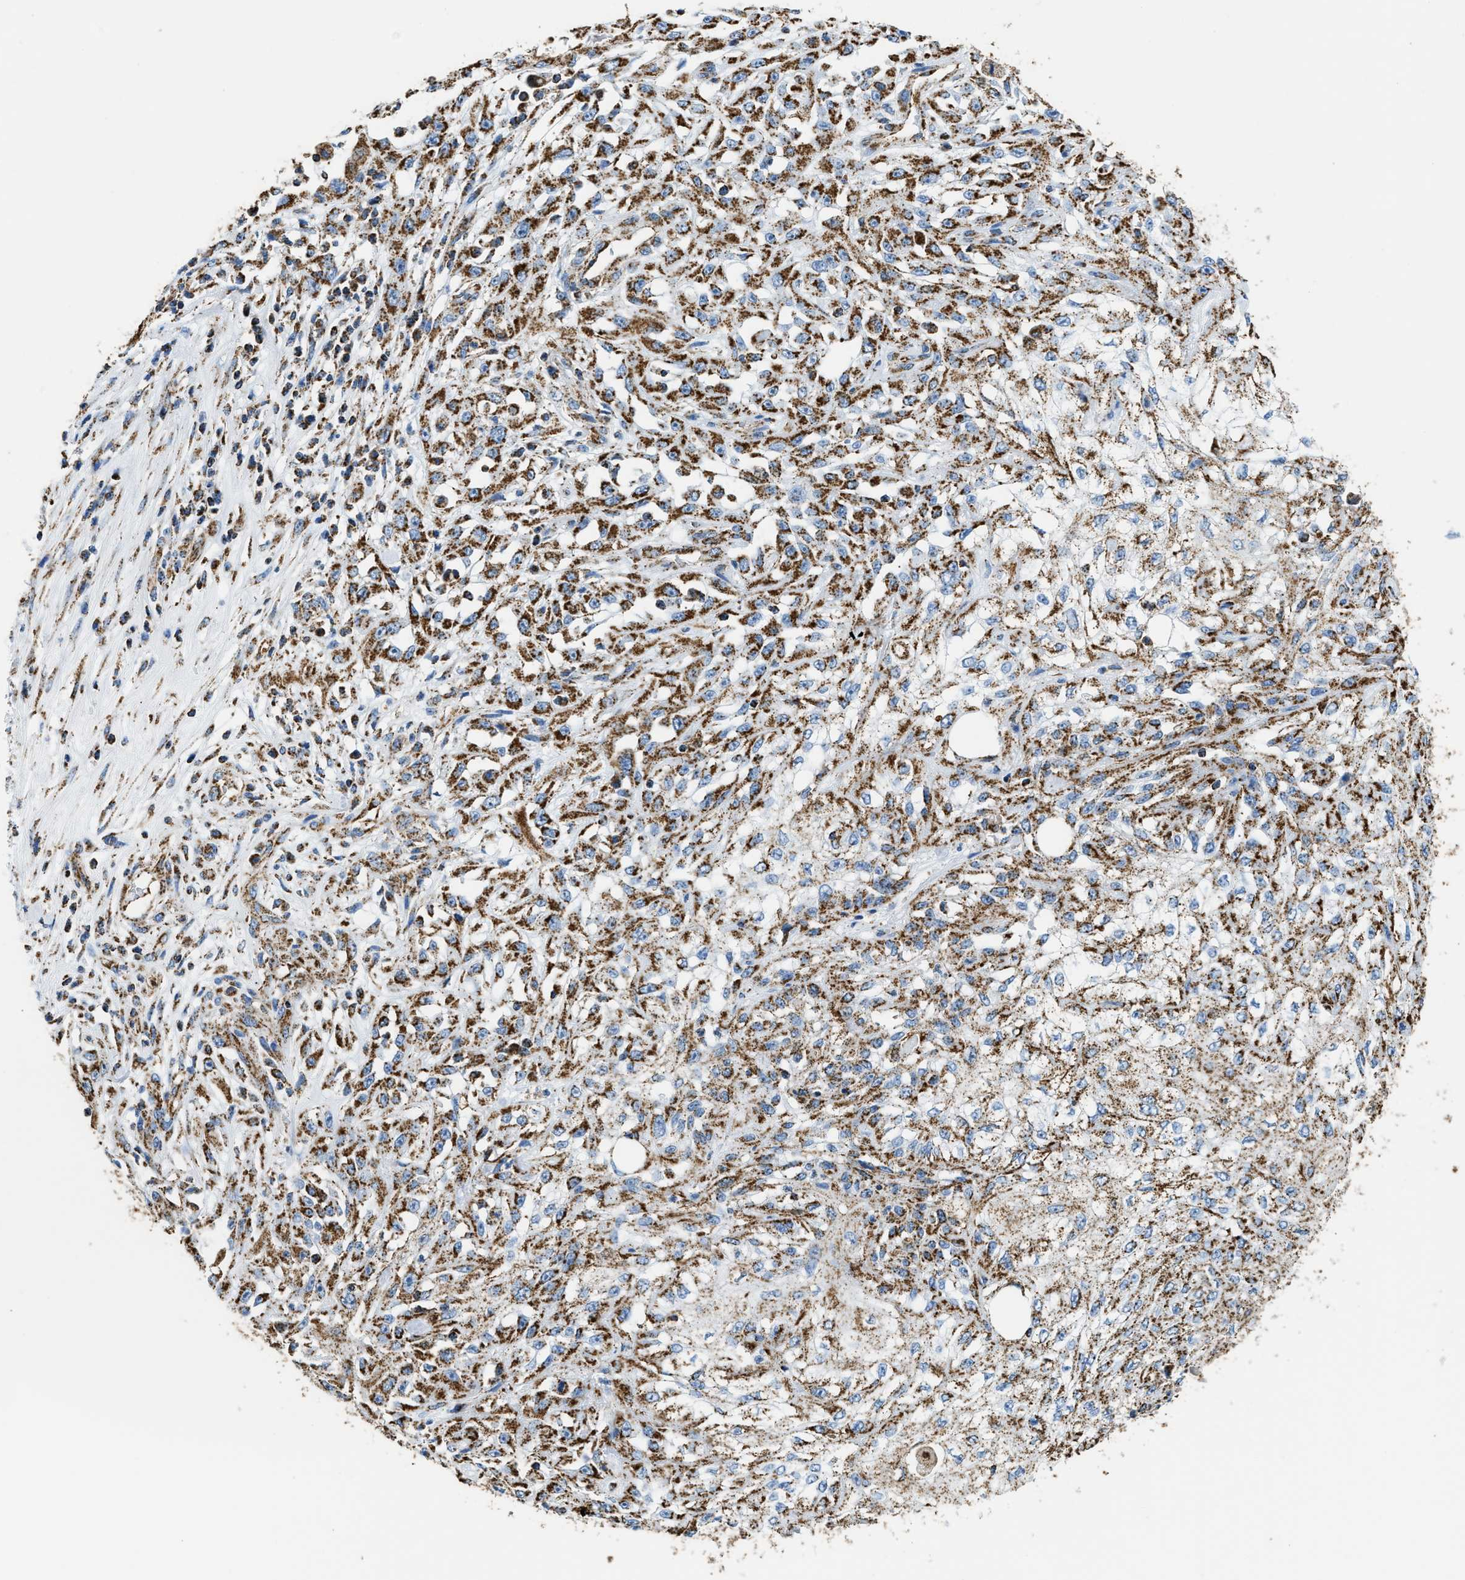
{"staining": {"intensity": "moderate", "quantity": ">75%", "location": "cytoplasmic/membranous"}, "tissue": "skin cancer", "cell_type": "Tumor cells", "image_type": "cancer", "snomed": [{"axis": "morphology", "description": "Squamous cell carcinoma, NOS"}, {"axis": "morphology", "description": "Squamous cell carcinoma, metastatic, NOS"}, {"axis": "topography", "description": "Skin"}, {"axis": "topography", "description": "Lymph node"}], "caption": "Human skin cancer stained with a brown dye exhibits moderate cytoplasmic/membranous positive staining in about >75% of tumor cells.", "gene": "IRX6", "patient": {"sex": "male", "age": 75}}